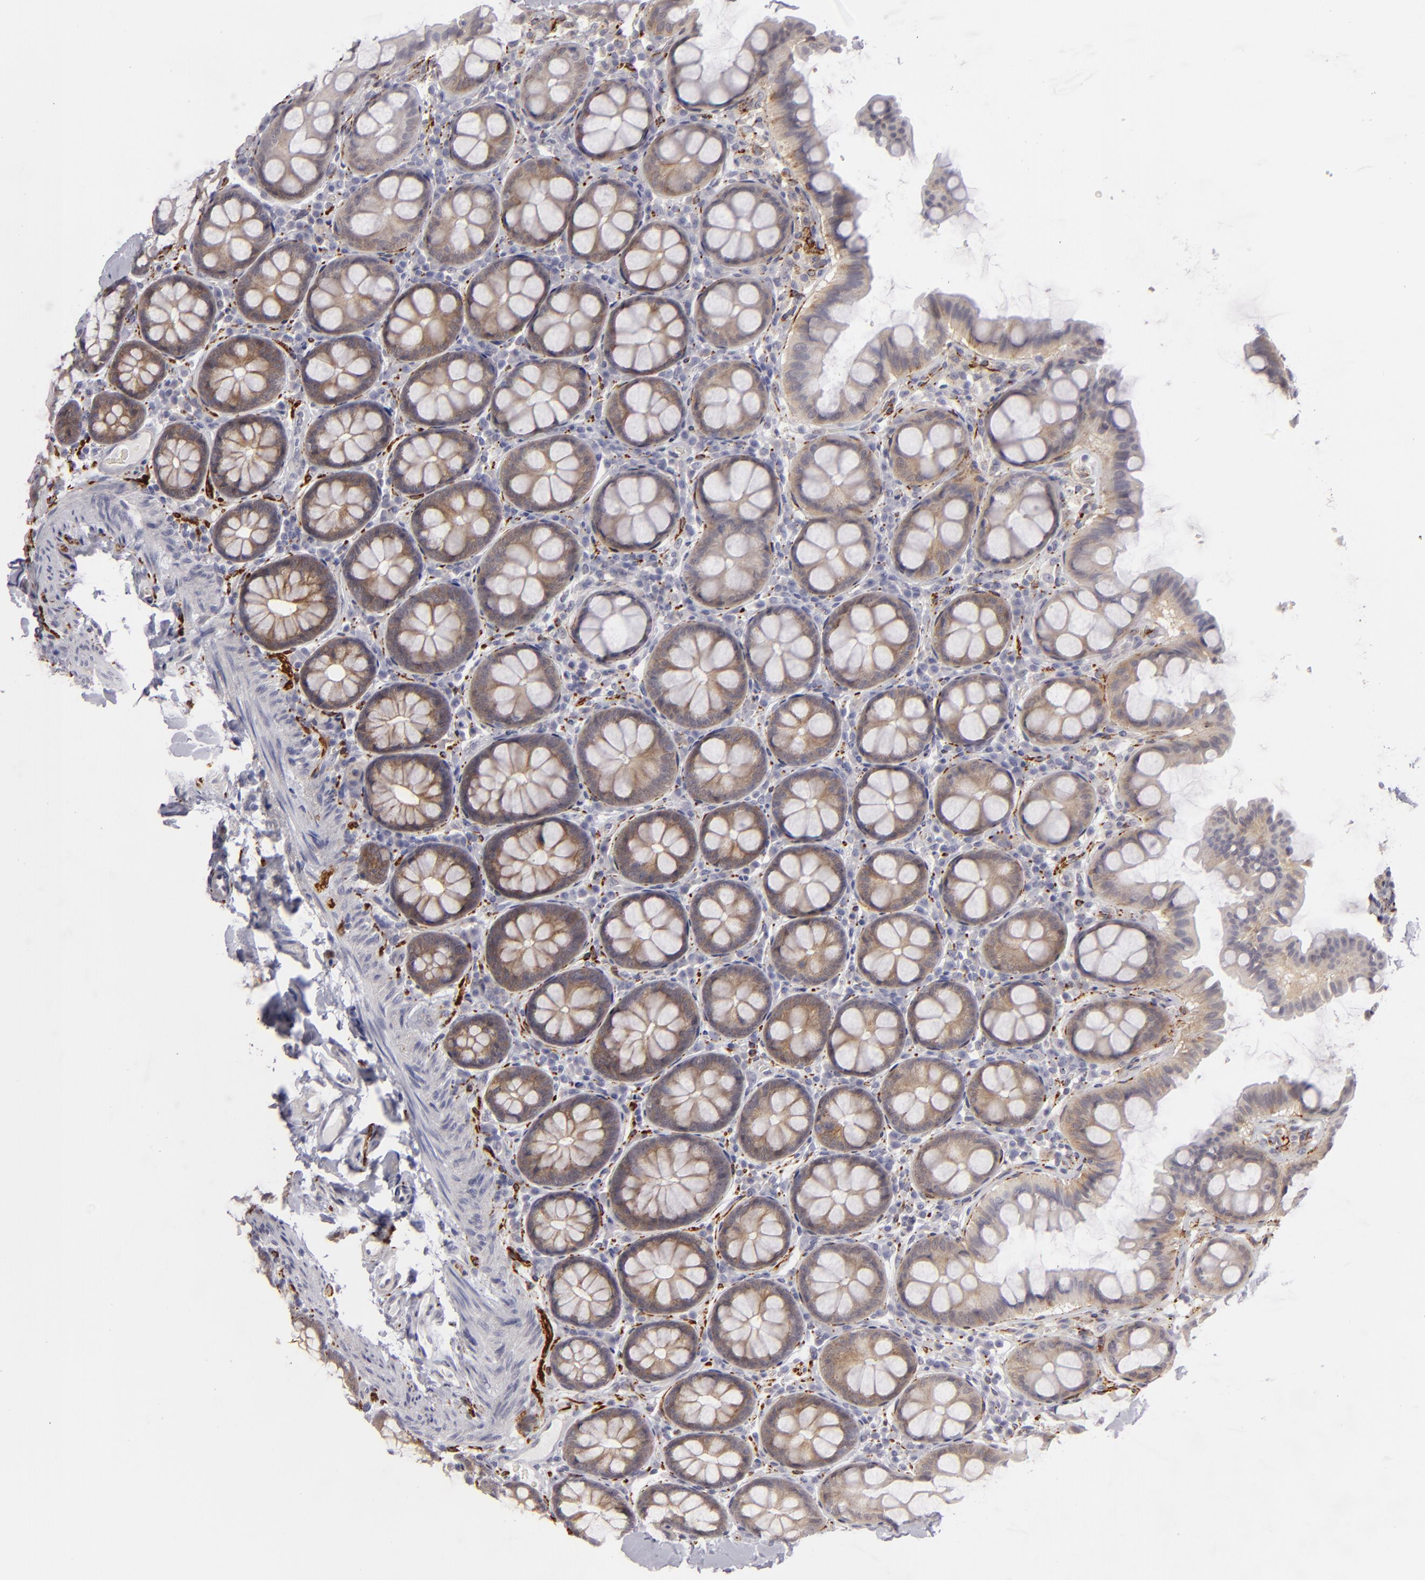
{"staining": {"intensity": "negative", "quantity": "none", "location": "none"}, "tissue": "colon", "cell_type": "Endothelial cells", "image_type": "normal", "snomed": [{"axis": "morphology", "description": "Normal tissue, NOS"}, {"axis": "topography", "description": "Colon"}], "caption": "Immunohistochemistry micrograph of unremarkable colon: colon stained with DAB (3,3'-diaminobenzidine) shows no significant protein expression in endothelial cells. Brightfield microscopy of immunohistochemistry stained with DAB (brown) and hematoxylin (blue), captured at high magnification.", "gene": "ALCAM", "patient": {"sex": "female", "age": 61}}